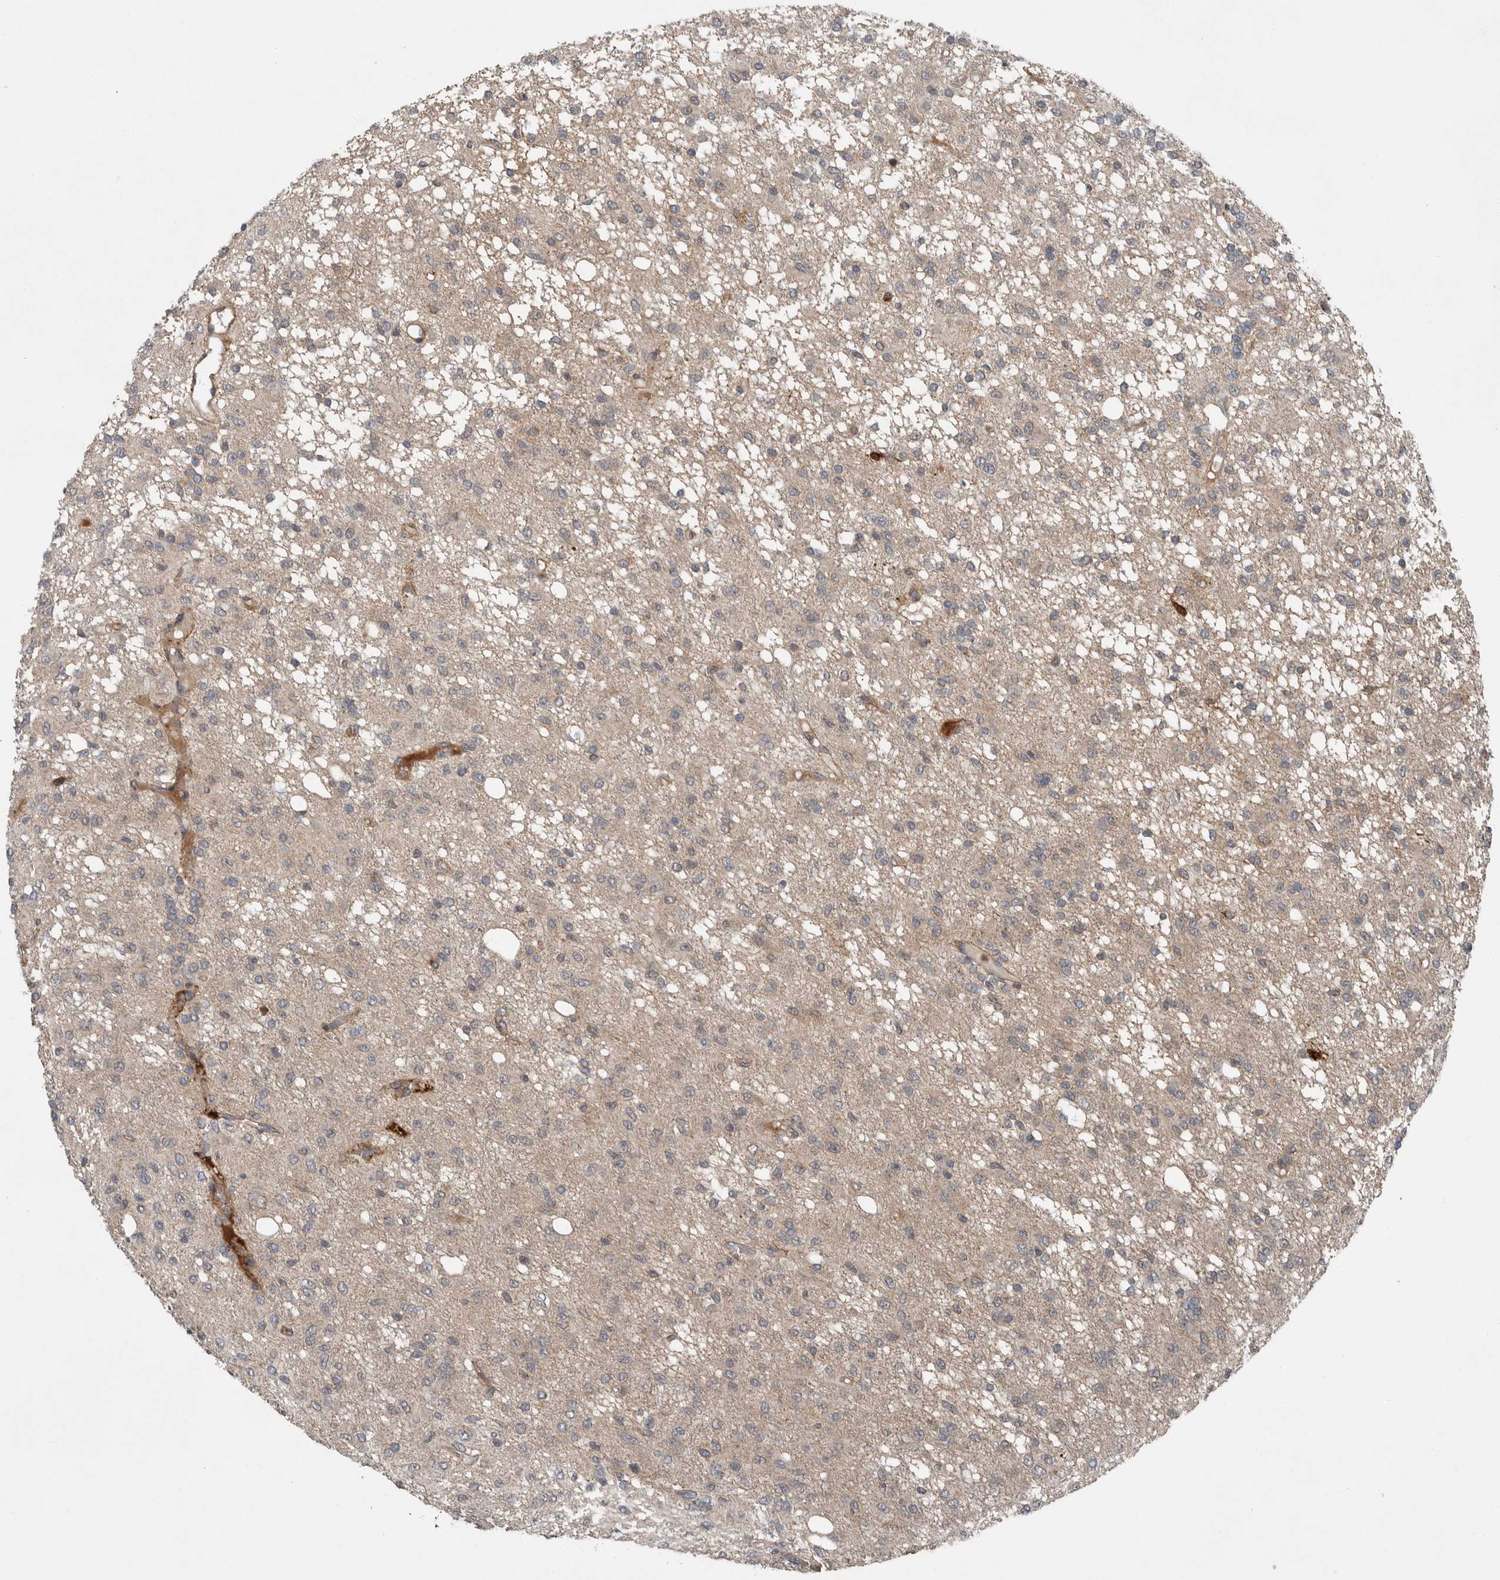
{"staining": {"intensity": "weak", "quantity": ">75%", "location": "cytoplasmic/membranous"}, "tissue": "glioma", "cell_type": "Tumor cells", "image_type": "cancer", "snomed": [{"axis": "morphology", "description": "Glioma, malignant, High grade"}, {"axis": "topography", "description": "Brain"}], "caption": "A brown stain highlights weak cytoplasmic/membranous staining of a protein in glioma tumor cells. (Brightfield microscopy of DAB IHC at high magnification).", "gene": "SCP2", "patient": {"sex": "female", "age": 59}}